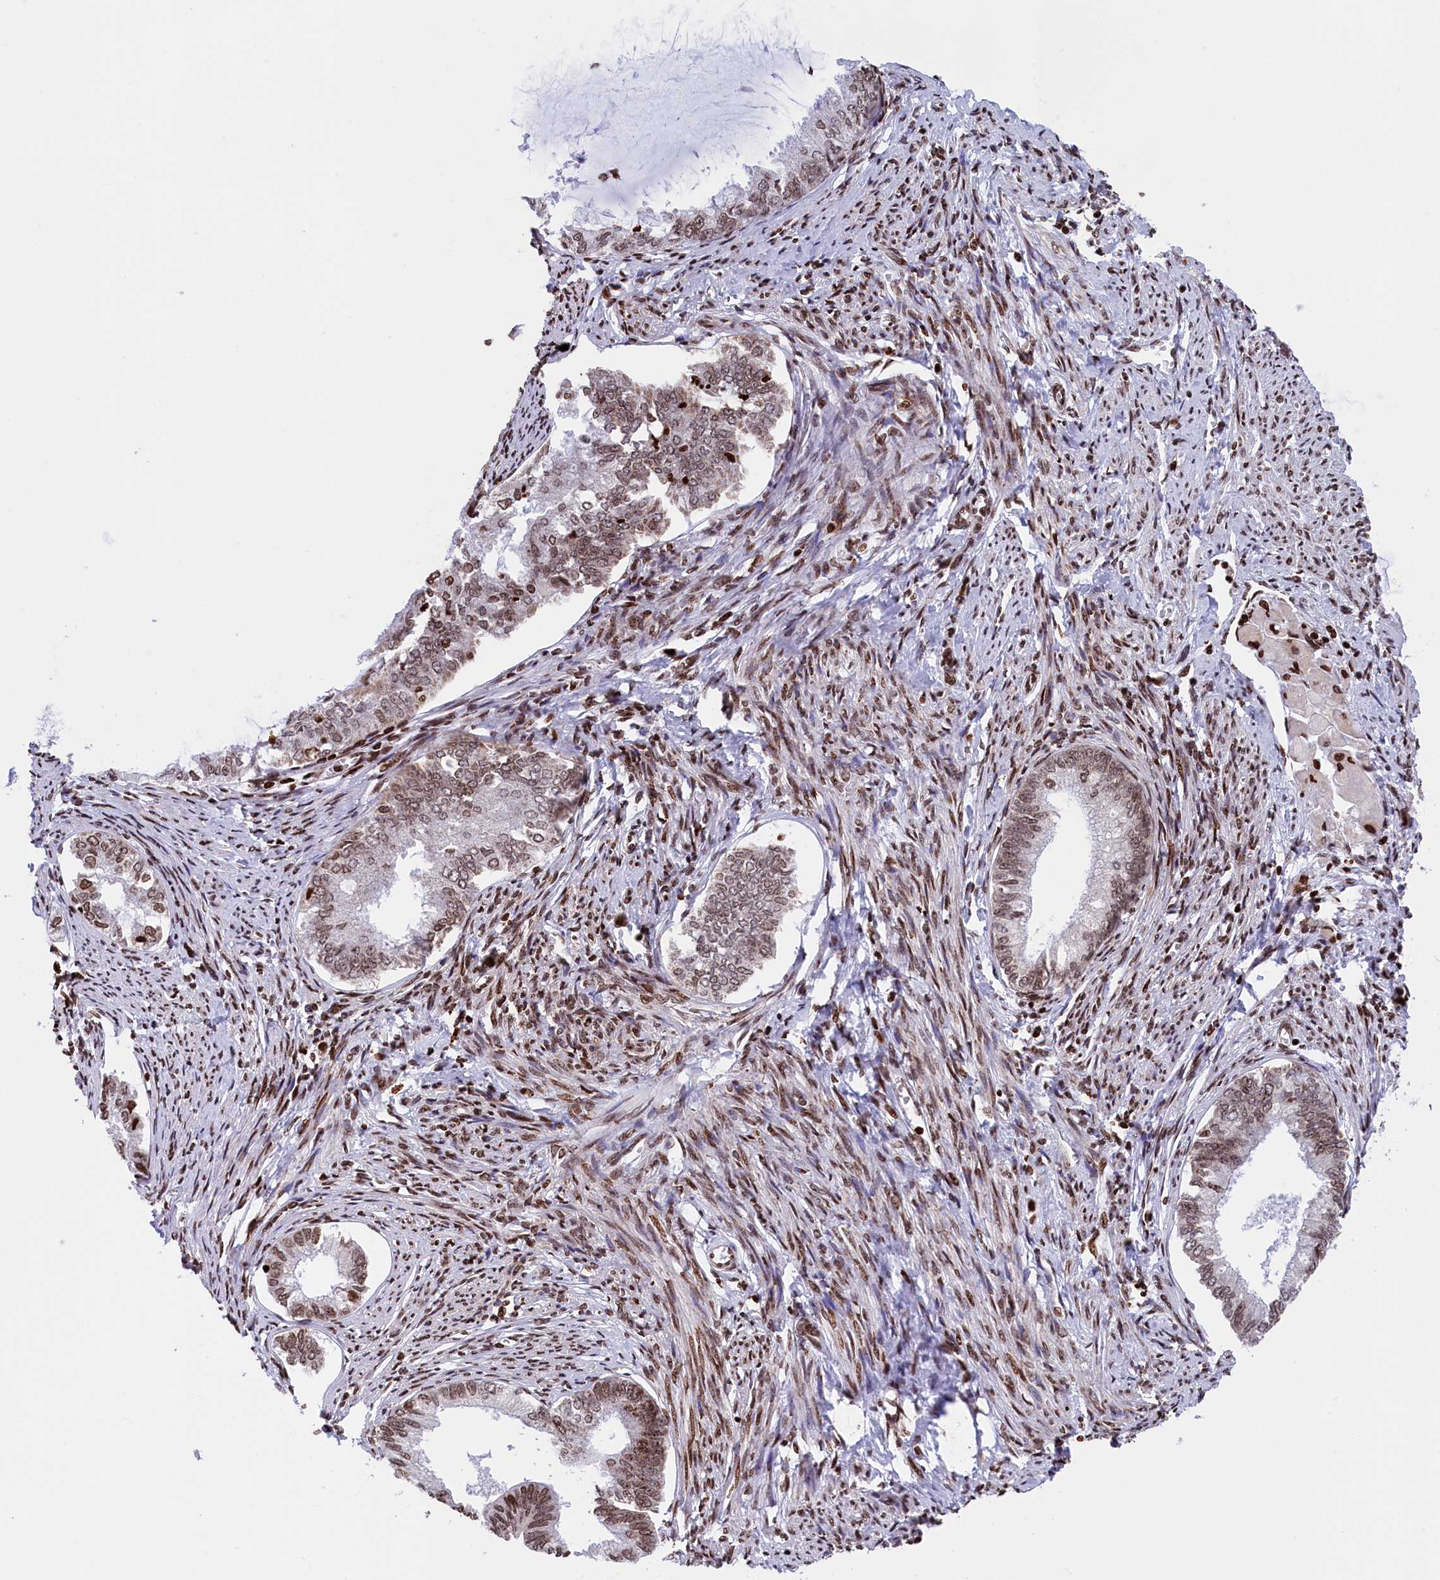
{"staining": {"intensity": "moderate", "quantity": ">75%", "location": "nuclear"}, "tissue": "endometrial cancer", "cell_type": "Tumor cells", "image_type": "cancer", "snomed": [{"axis": "morphology", "description": "Adenocarcinoma, NOS"}, {"axis": "topography", "description": "Endometrium"}], "caption": "IHC of endometrial cancer (adenocarcinoma) reveals medium levels of moderate nuclear staining in approximately >75% of tumor cells. (IHC, brightfield microscopy, high magnification).", "gene": "TIMM29", "patient": {"sex": "female", "age": 86}}